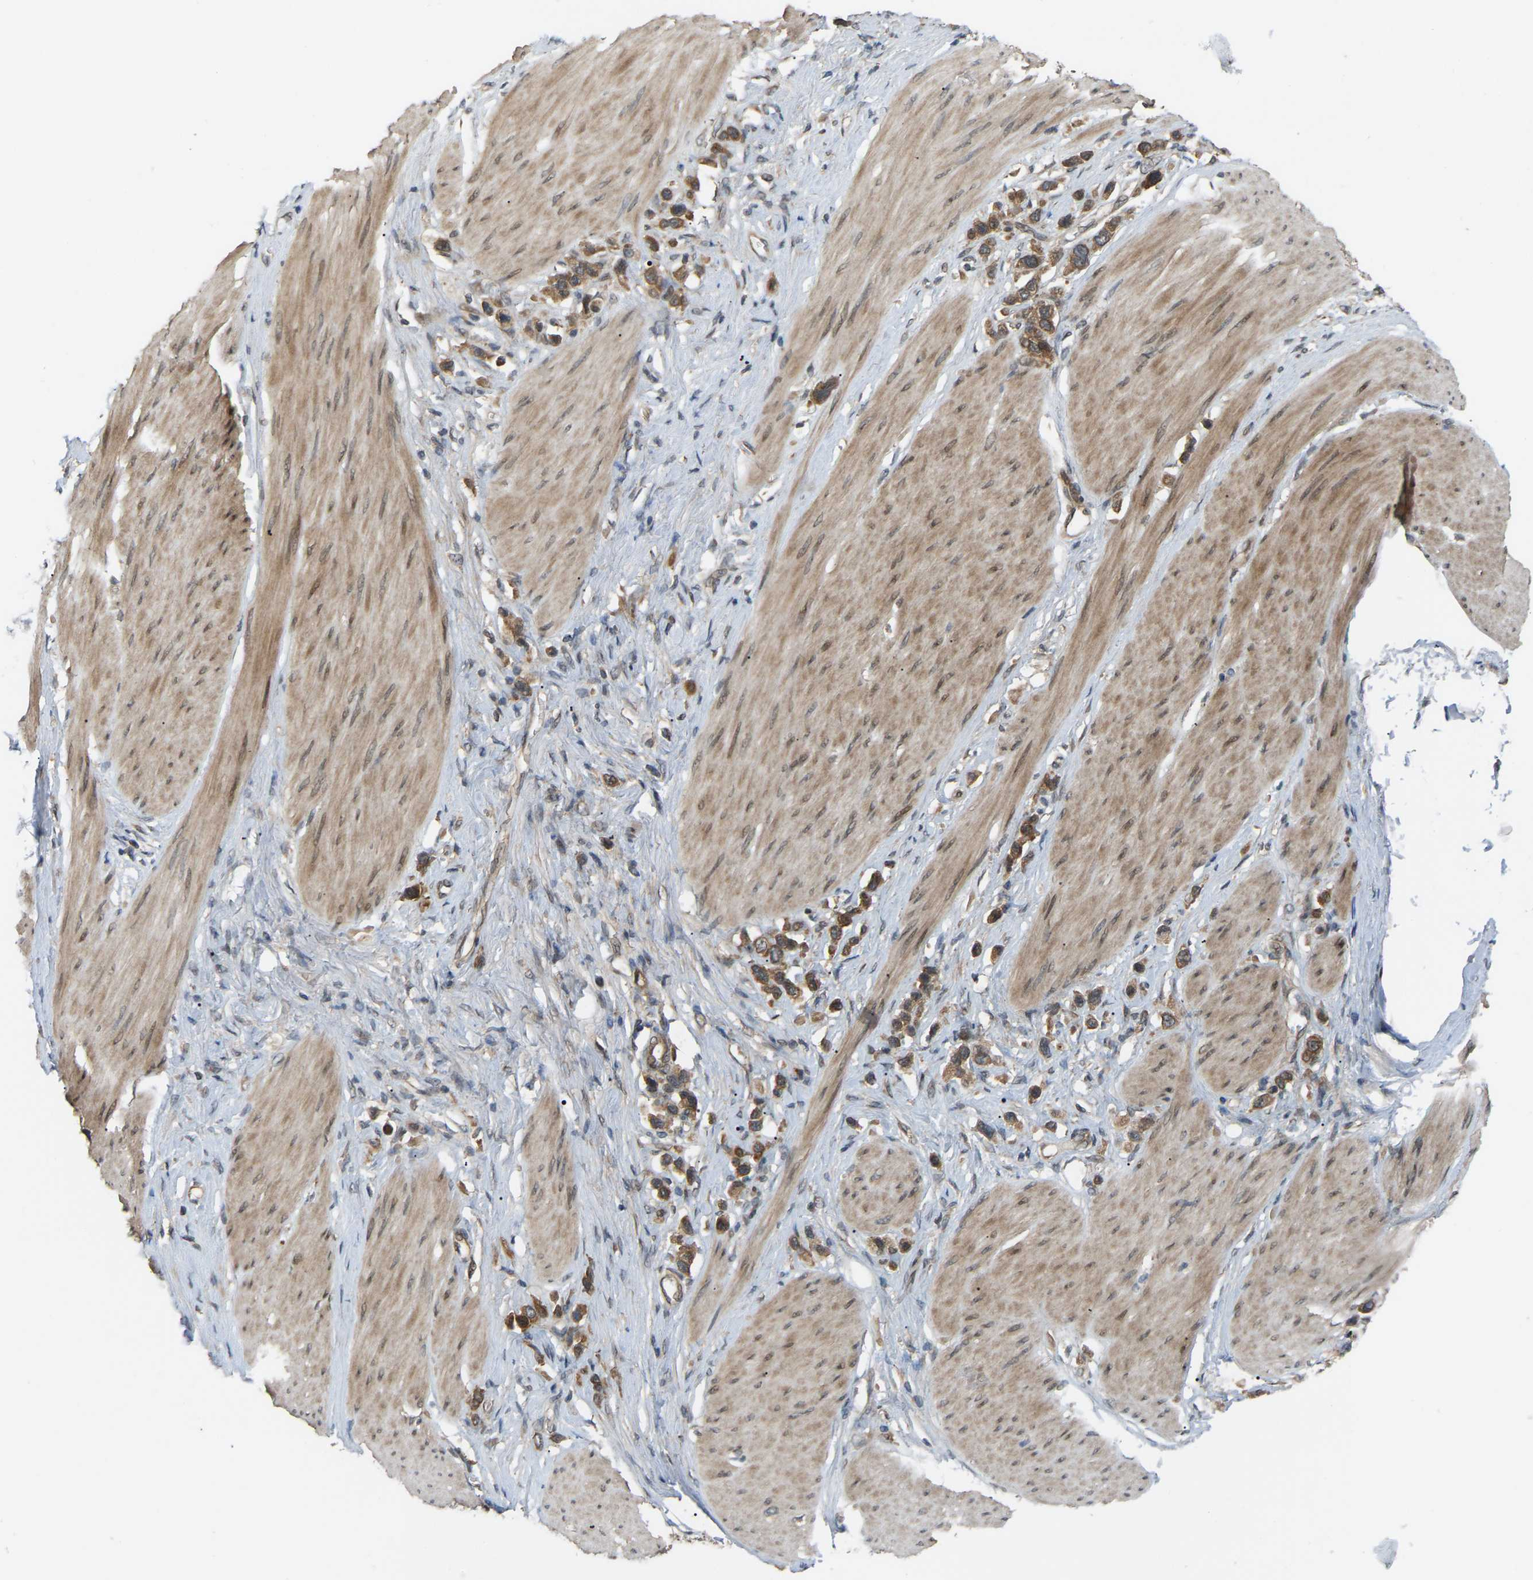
{"staining": {"intensity": "moderate", "quantity": ">75%", "location": "cytoplasmic/membranous"}, "tissue": "stomach cancer", "cell_type": "Tumor cells", "image_type": "cancer", "snomed": [{"axis": "morphology", "description": "Adenocarcinoma, NOS"}, {"axis": "topography", "description": "Stomach"}], "caption": "Immunohistochemistry (IHC) image of neoplastic tissue: stomach adenocarcinoma stained using immunohistochemistry (IHC) demonstrates medium levels of moderate protein expression localized specifically in the cytoplasmic/membranous of tumor cells, appearing as a cytoplasmic/membranous brown color.", "gene": "CROT", "patient": {"sex": "female", "age": 65}}